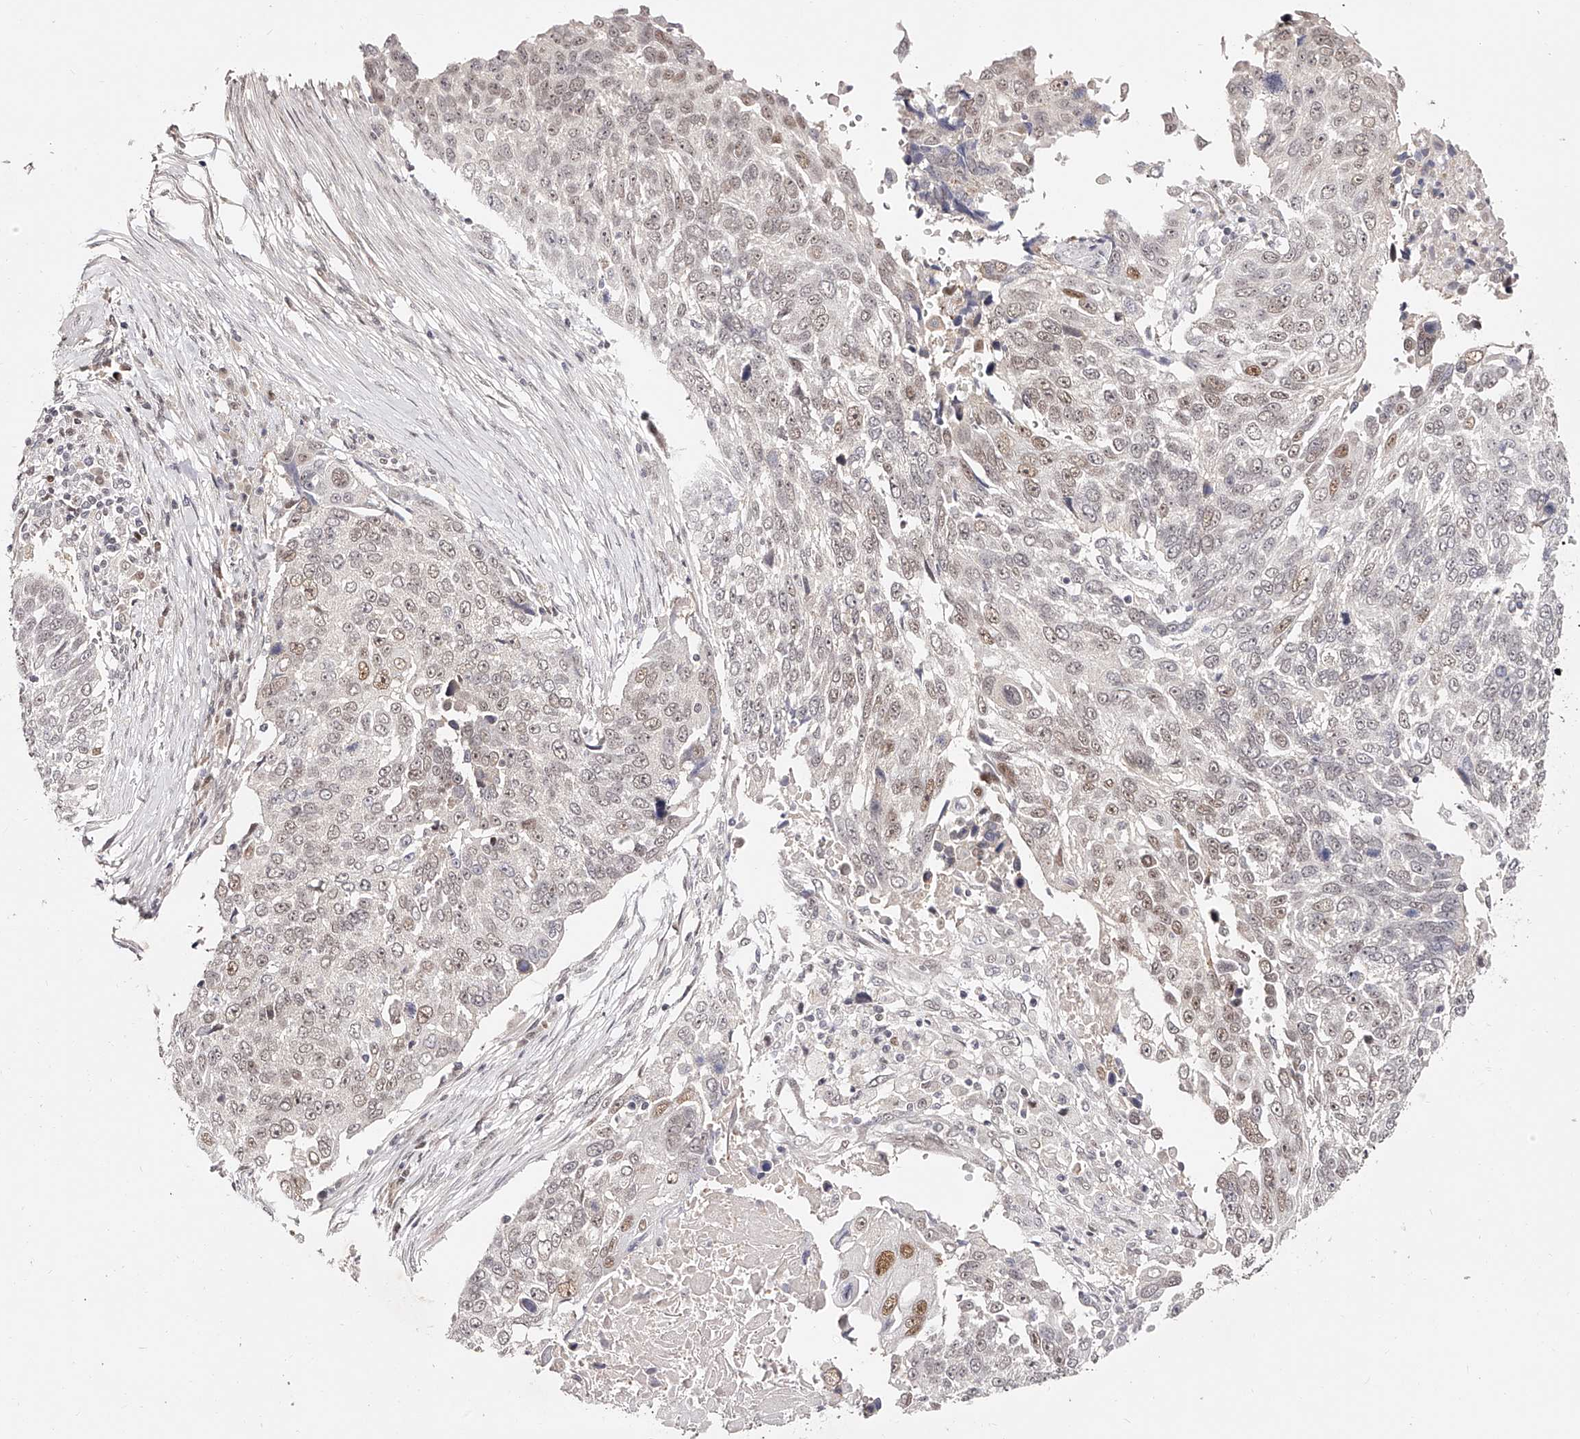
{"staining": {"intensity": "weak", "quantity": "25%-75%", "location": "nuclear"}, "tissue": "lung cancer", "cell_type": "Tumor cells", "image_type": "cancer", "snomed": [{"axis": "morphology", "description": "Squamous cell carcinoma, NOS"}, {"axis": "topography", "description": "Lung"}], "caption": "Tumor cells exhibit low levels of weak nuclear positivity in about 25%-75% of cells in squamous cell carcinoma (lung).", "gene": "USF3", "patient": {"sex": "male", "age": 66}}